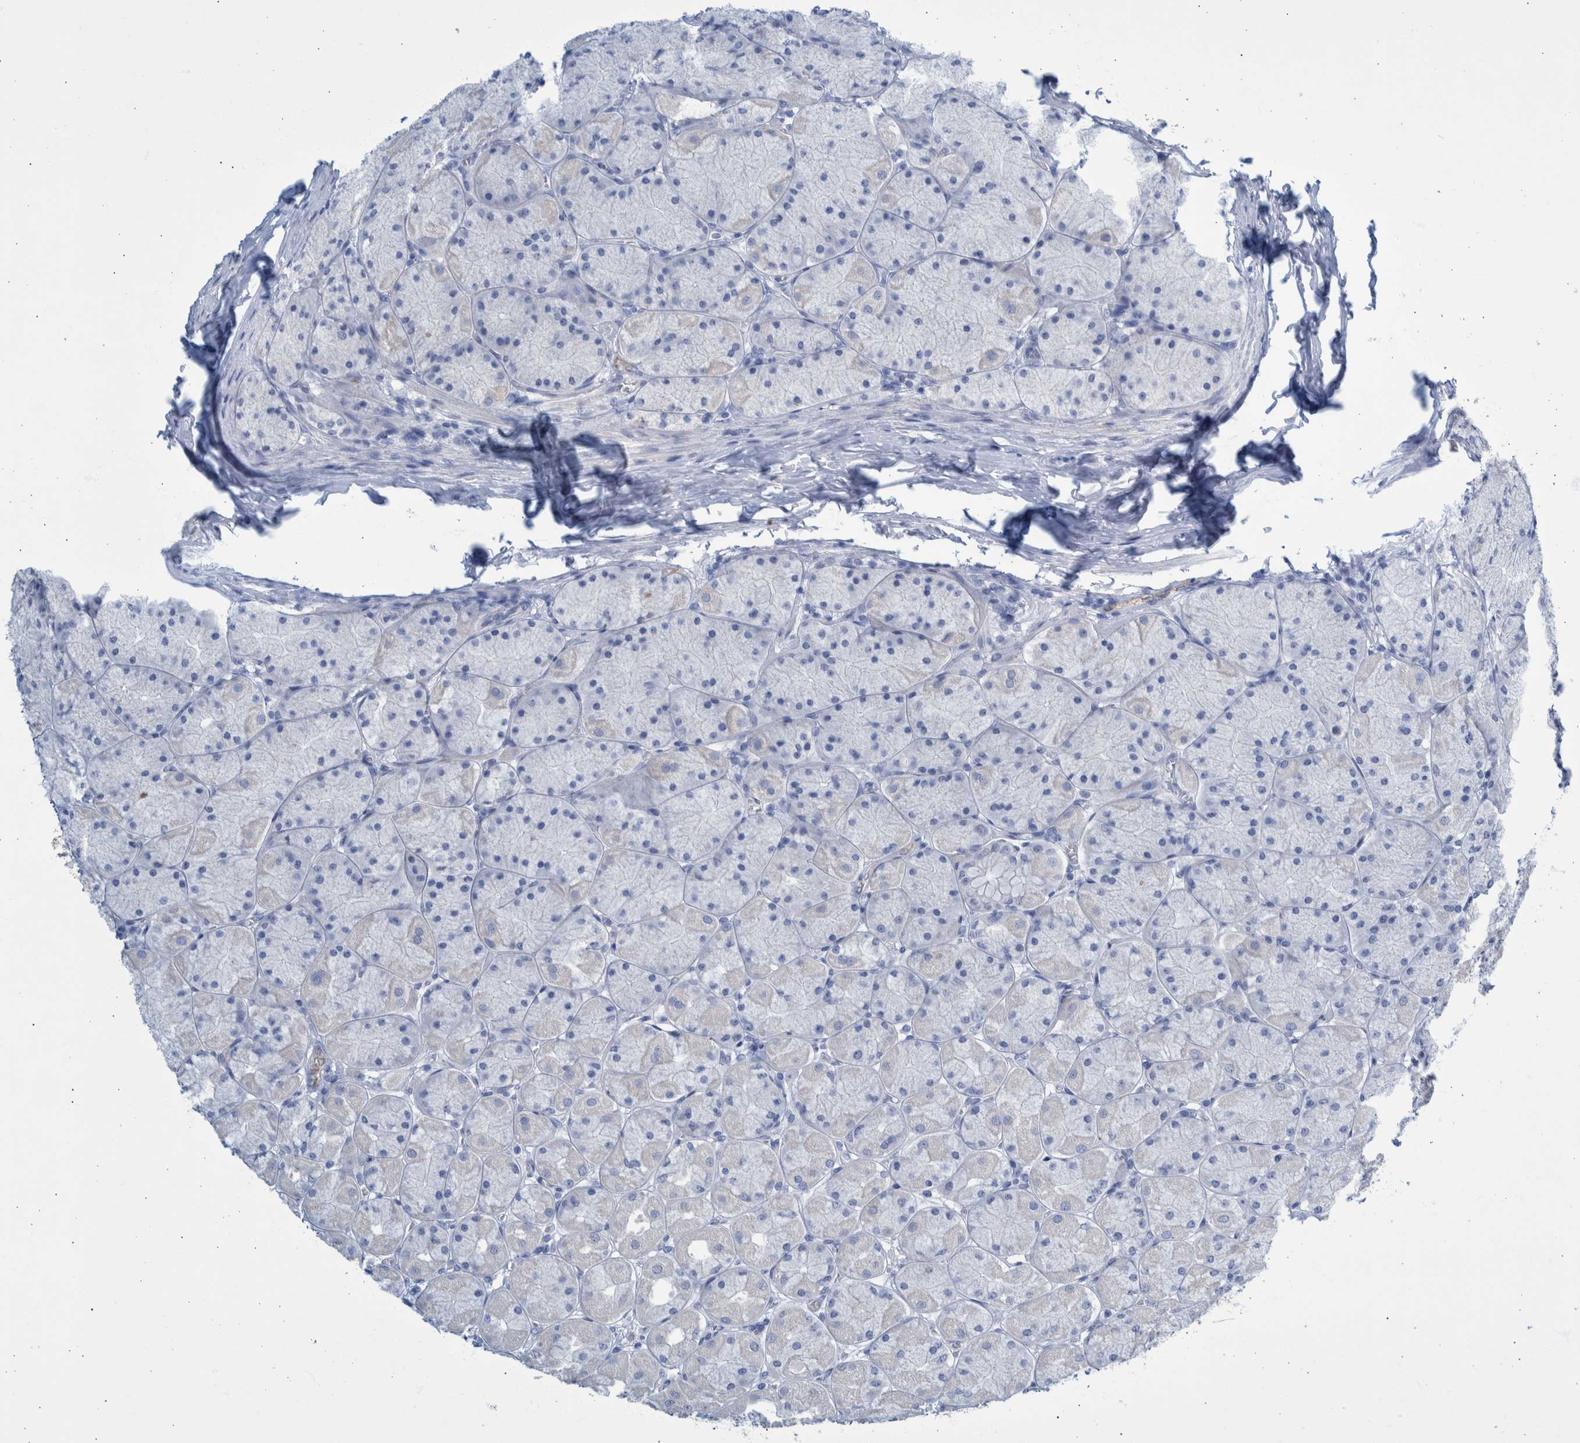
{"staining": {"intensity": "negative", "quantity": "none", "location": "none"}, "tissue": "stomach", "cell_type": "Glandular cells", "image_type": "normal", "snomed": [{"axis": "morphology", "description": "Normal tissue, NOS"}, {"axis": "topography", "description": "Stomach, upper"}], "caption": "Immunohistochemical staining of benign stomach displays no significant expression in glandular cells. Brightfield microscopy of immunohistochemistry stained with DAB (3,3'-diaminobenzidine) (brown) and hematoxylin (blue), captured at high magnification.", "gene": "SLC34A3", "patient": {"sex": "female", "age": 56}}